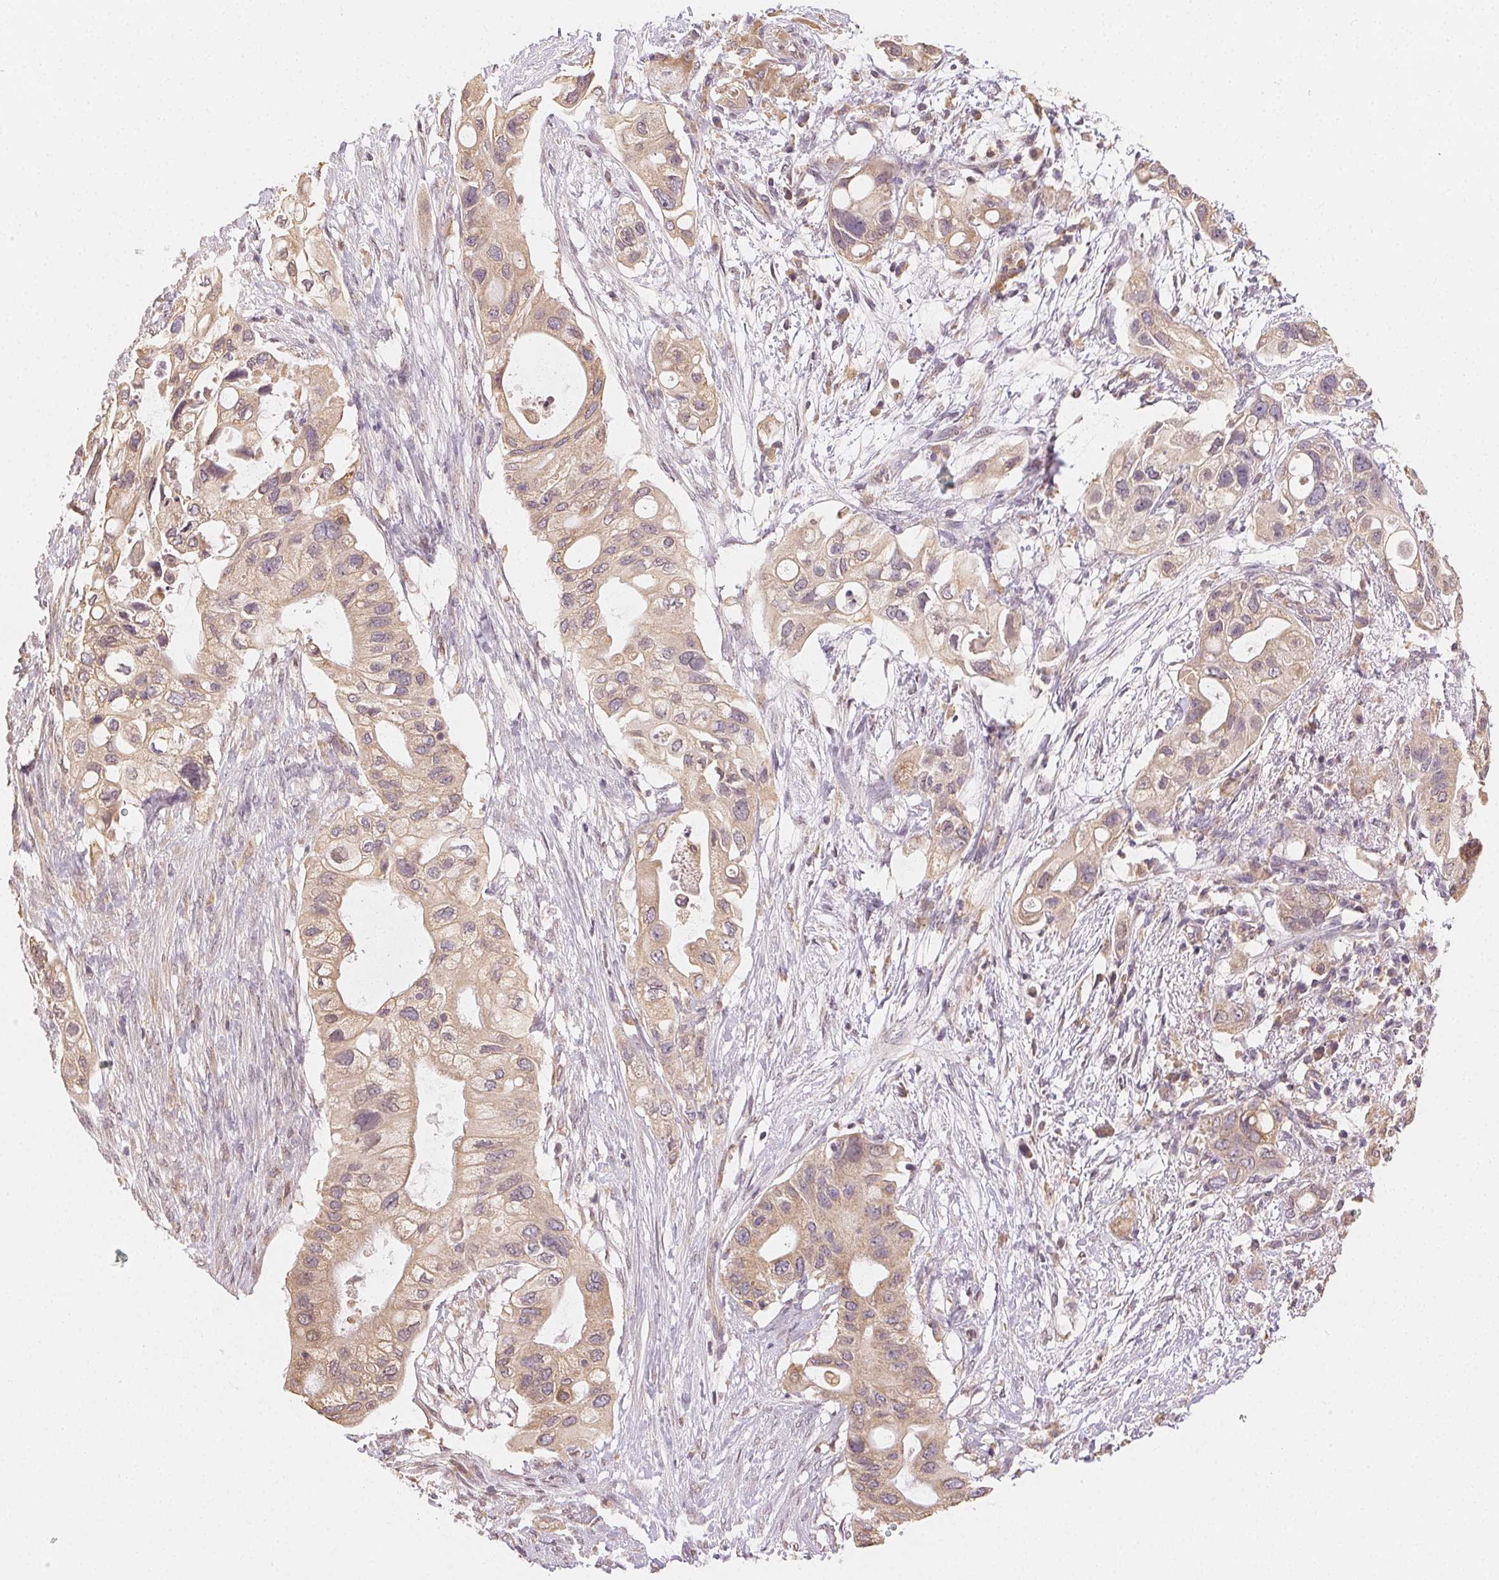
{"staining": {"intensity": "weak", "quantity": "25%-75%", "location": "cytoplasmic/membranous"}, "tissue": "pancreatic cancer", "cell_type": "Tumor cells", "image_type": "cancer", "snomed": [{"axis": "morphology", "description": "Adenocarcinoma, NOS"}, {"axis": "topography", "description": "Pancreas"}], "caption": "A brown stain highlights weak cytoplasmic/membranous expression of a protein in adenocarcinoma (pancreatic) tumor cells.", "gene": "SEZ6L2", "patient": {"sex": "female", "age": 72}}